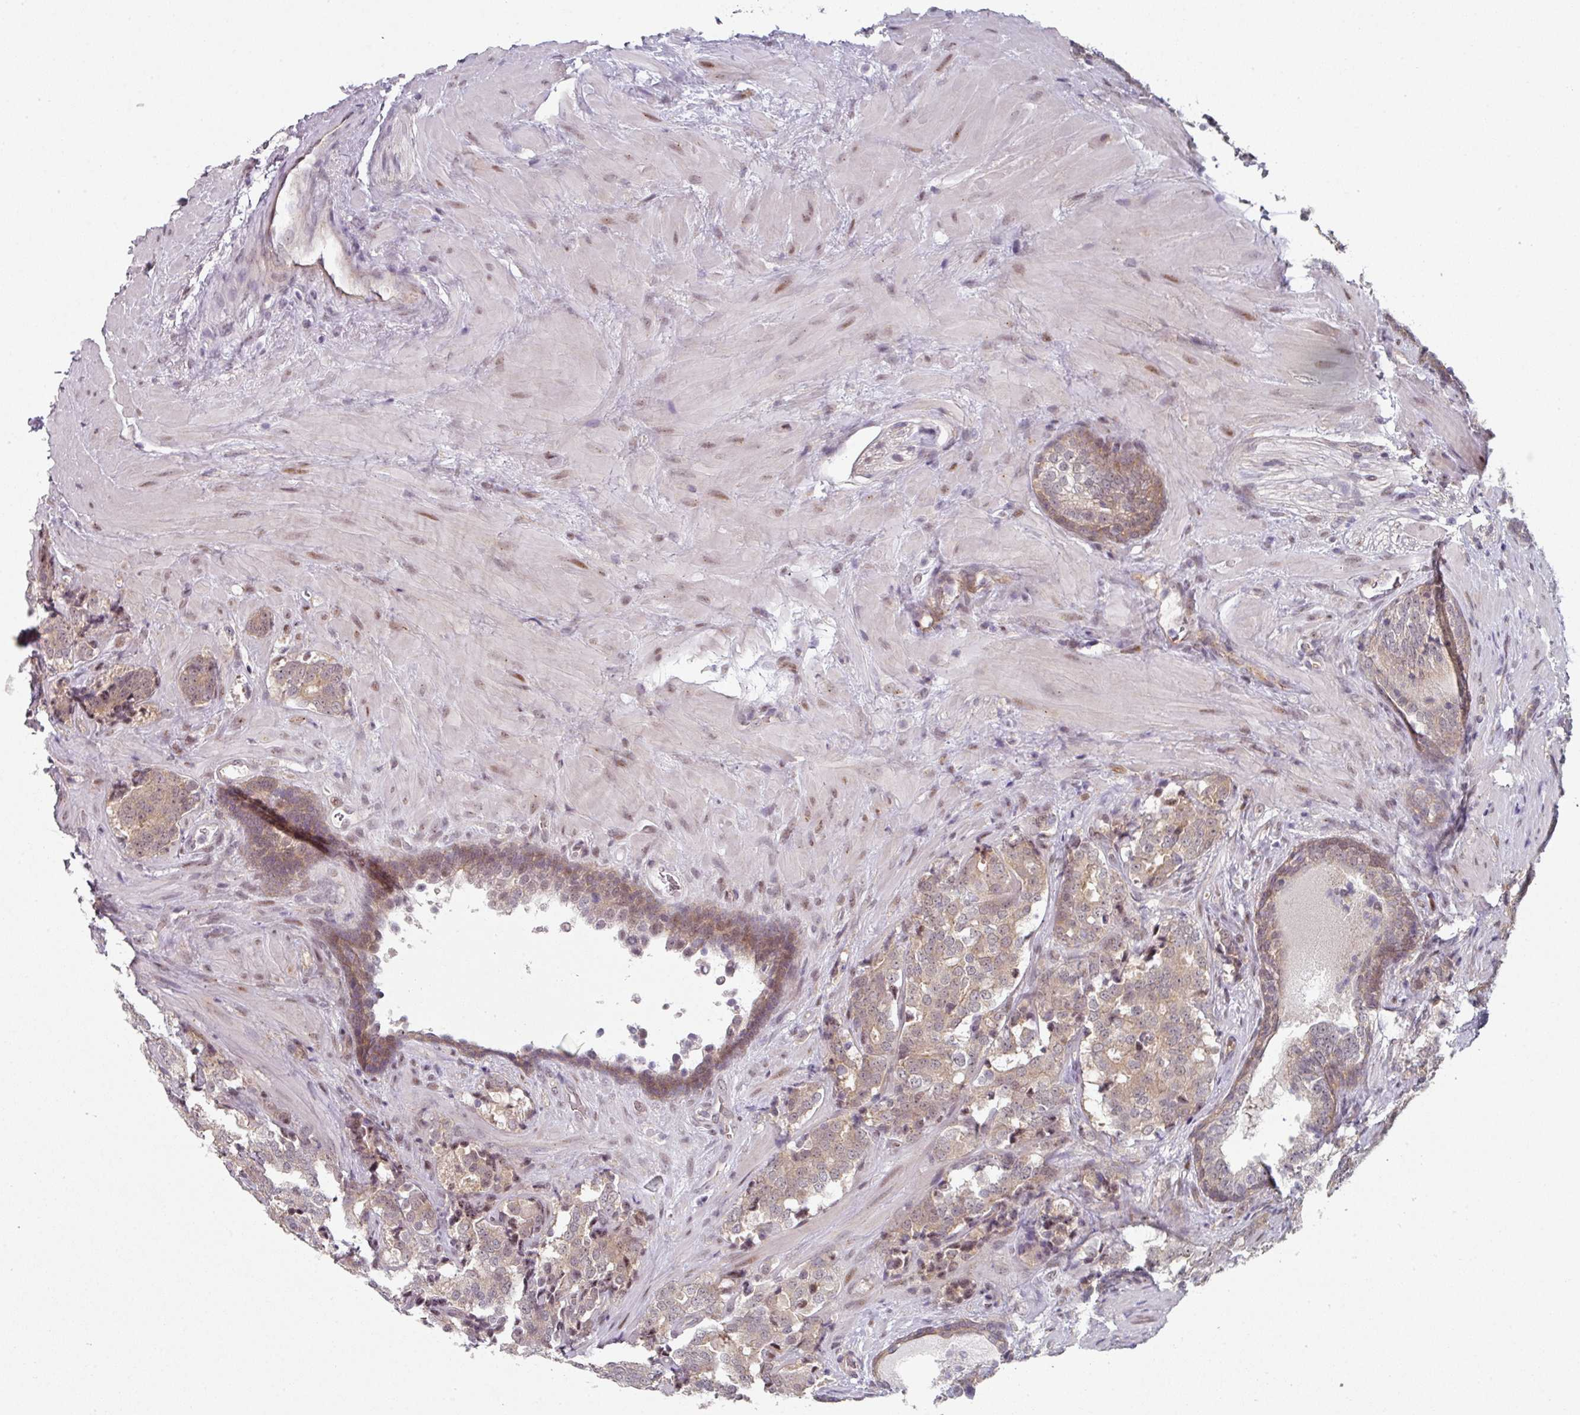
{"staining": {"intensity": "weak", "quantity": ">75%", "location": "cytoplasmic/membranous"}, "tissue": "prostate cancer", "cell_type": "Tumor cells", "image_type": "cancer", "snomed": [{"axis": "morphology", "description": "Adenocarcinoma, High grade"}, {"axis": "topography", "description": "Prostate"}], "caption": "There is low levels of weak cytoplasmic/membranous staining in tumor cells of prostate cancer, as demonstrated by immunohistochemical staining (brown color).", "gene": "TMCC1", "patient": {"sex": "male", "age": 63}}